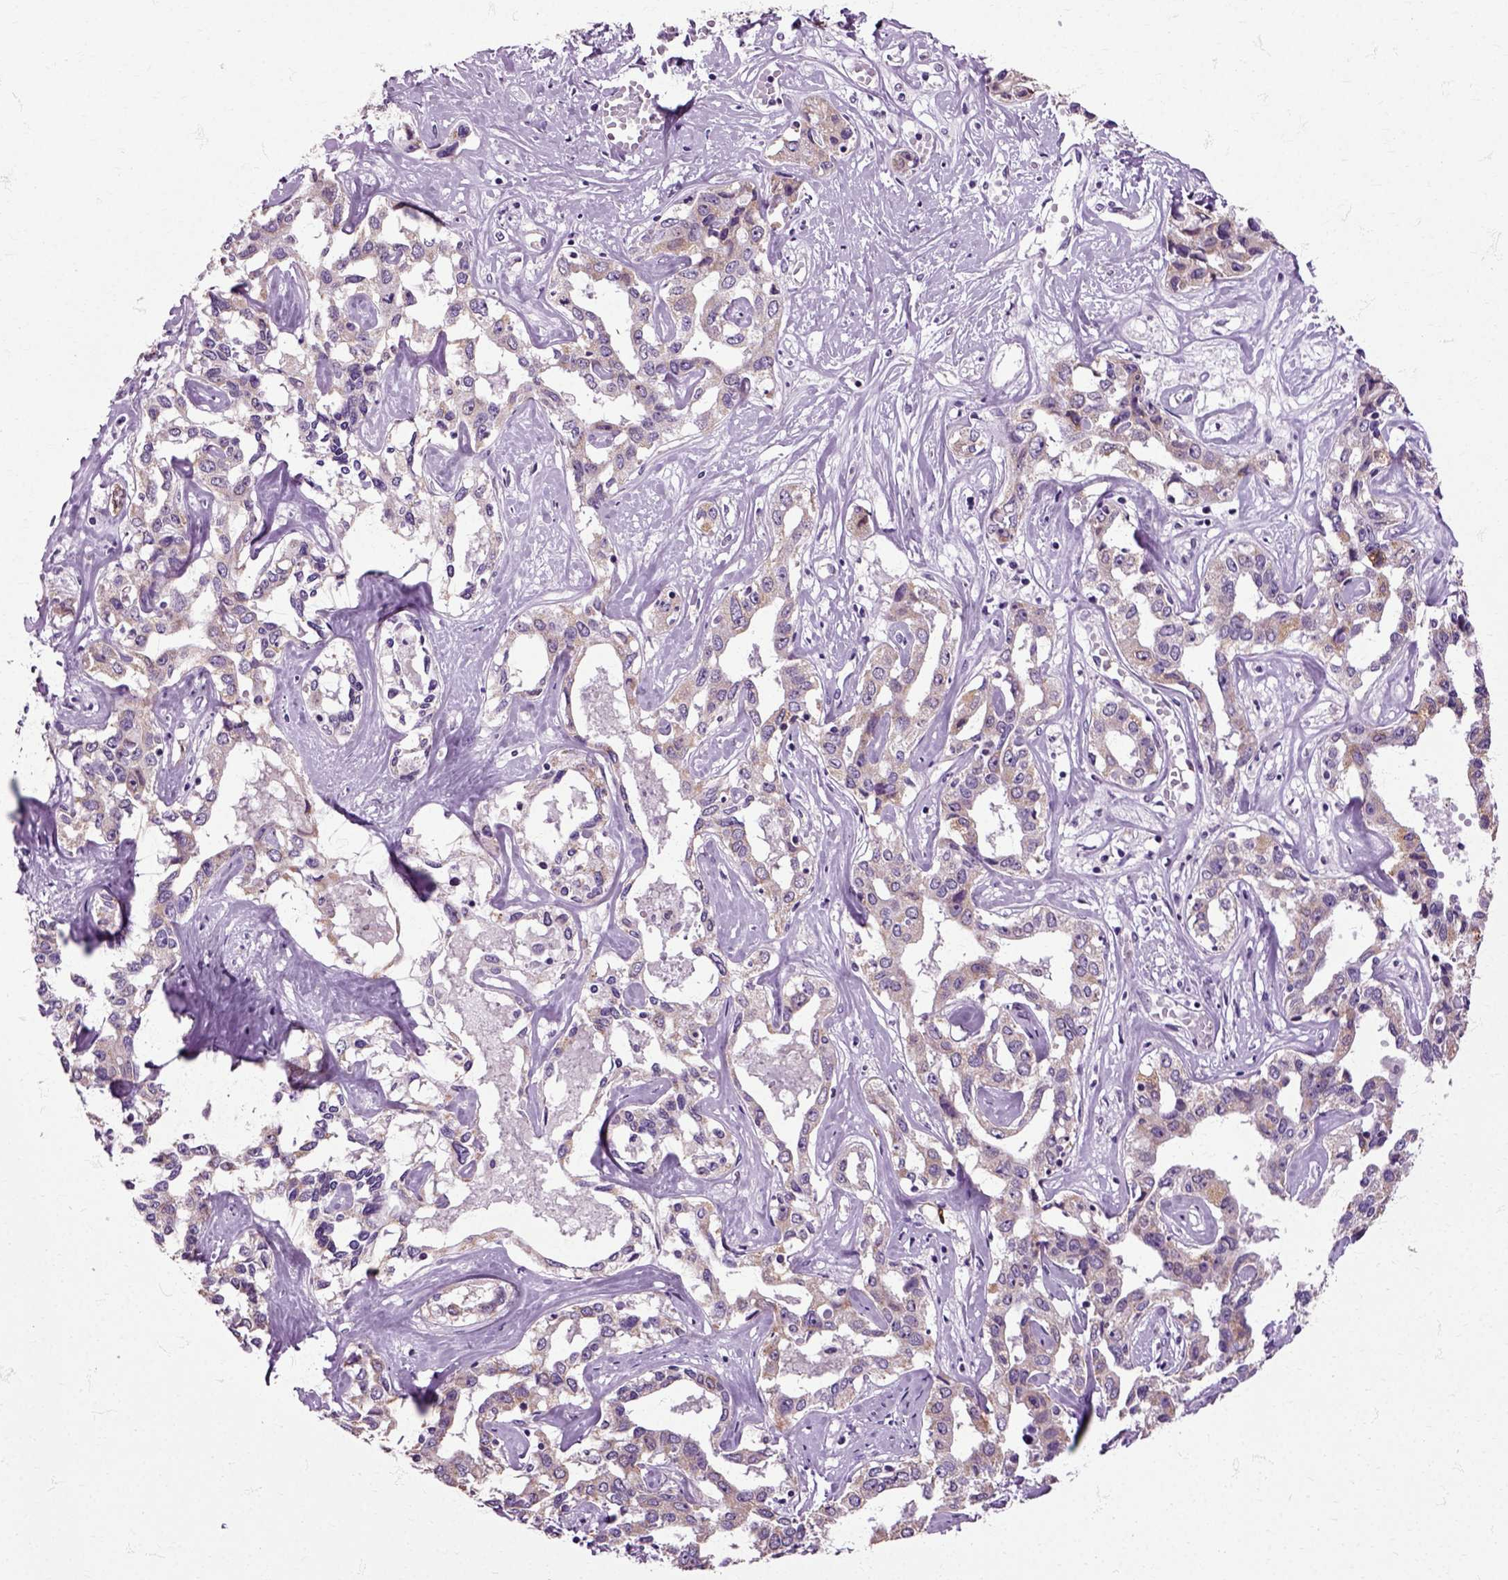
{"staining": {"intensity": "moderate", "quantity": "<25%", "location": "cytoplasmic/membranous"}, "tissue": "liver cancer", "cell_type": "Tumor cells", "image_type": "cancer", "snomed": [{"axis": "morphology", "description": "Cholangiocarcinoma"}, {"axis": "topography", "description": "Liver"}], "caption": "Protein staining shows moderate cytoplasmic/membranous staining in approximately <25% of tumor cells in liver cholangiocarcinoma.", "gene": "HSPA2", "patient": {"sex": "male", "age": 59}}